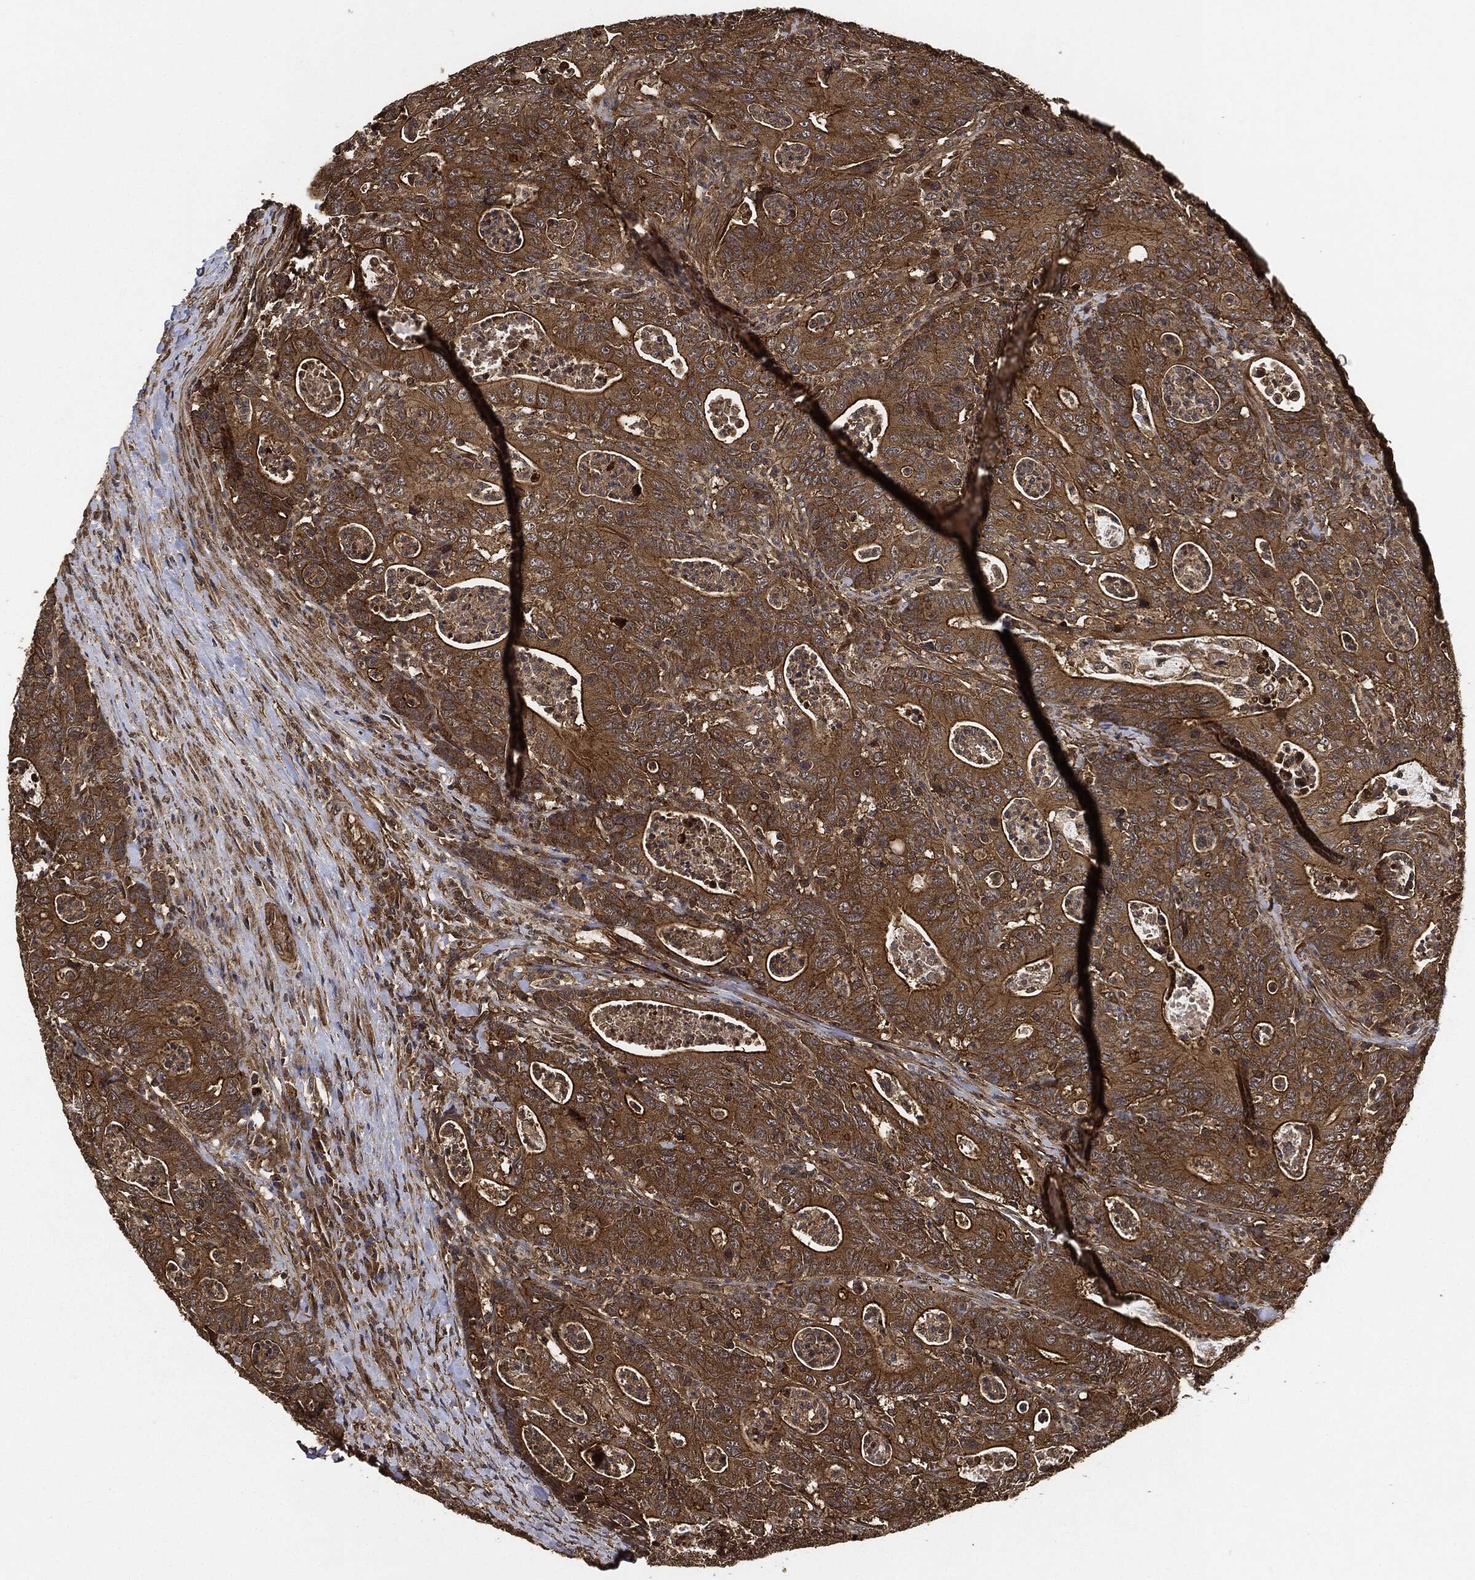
{"staining": {"intensity": "moderate", "quantity": ">75%", "location": "cytoplasmic/membranous"}, "tissue": "colorectal cancer", "cell_type": "Tumor cells", "image_type": "cancer", "snomed": [{"axis": "morphology", "description": "Adenocarcinoma, NOS"}, {"axis": "topography", "description": "Colon"}], "caption": "Brown immunohistochemical staining in human colorectal adenocarcinoma exhibits moderate cytoplasmic/membranous staining in about >75% of tumor cells. (DAB (3,3'-diaminobenzidine) = brown stain, brightfield microscopy at high magnification).", "gene": "CEP290", "patient": {"sex": "male", "age": 70}}